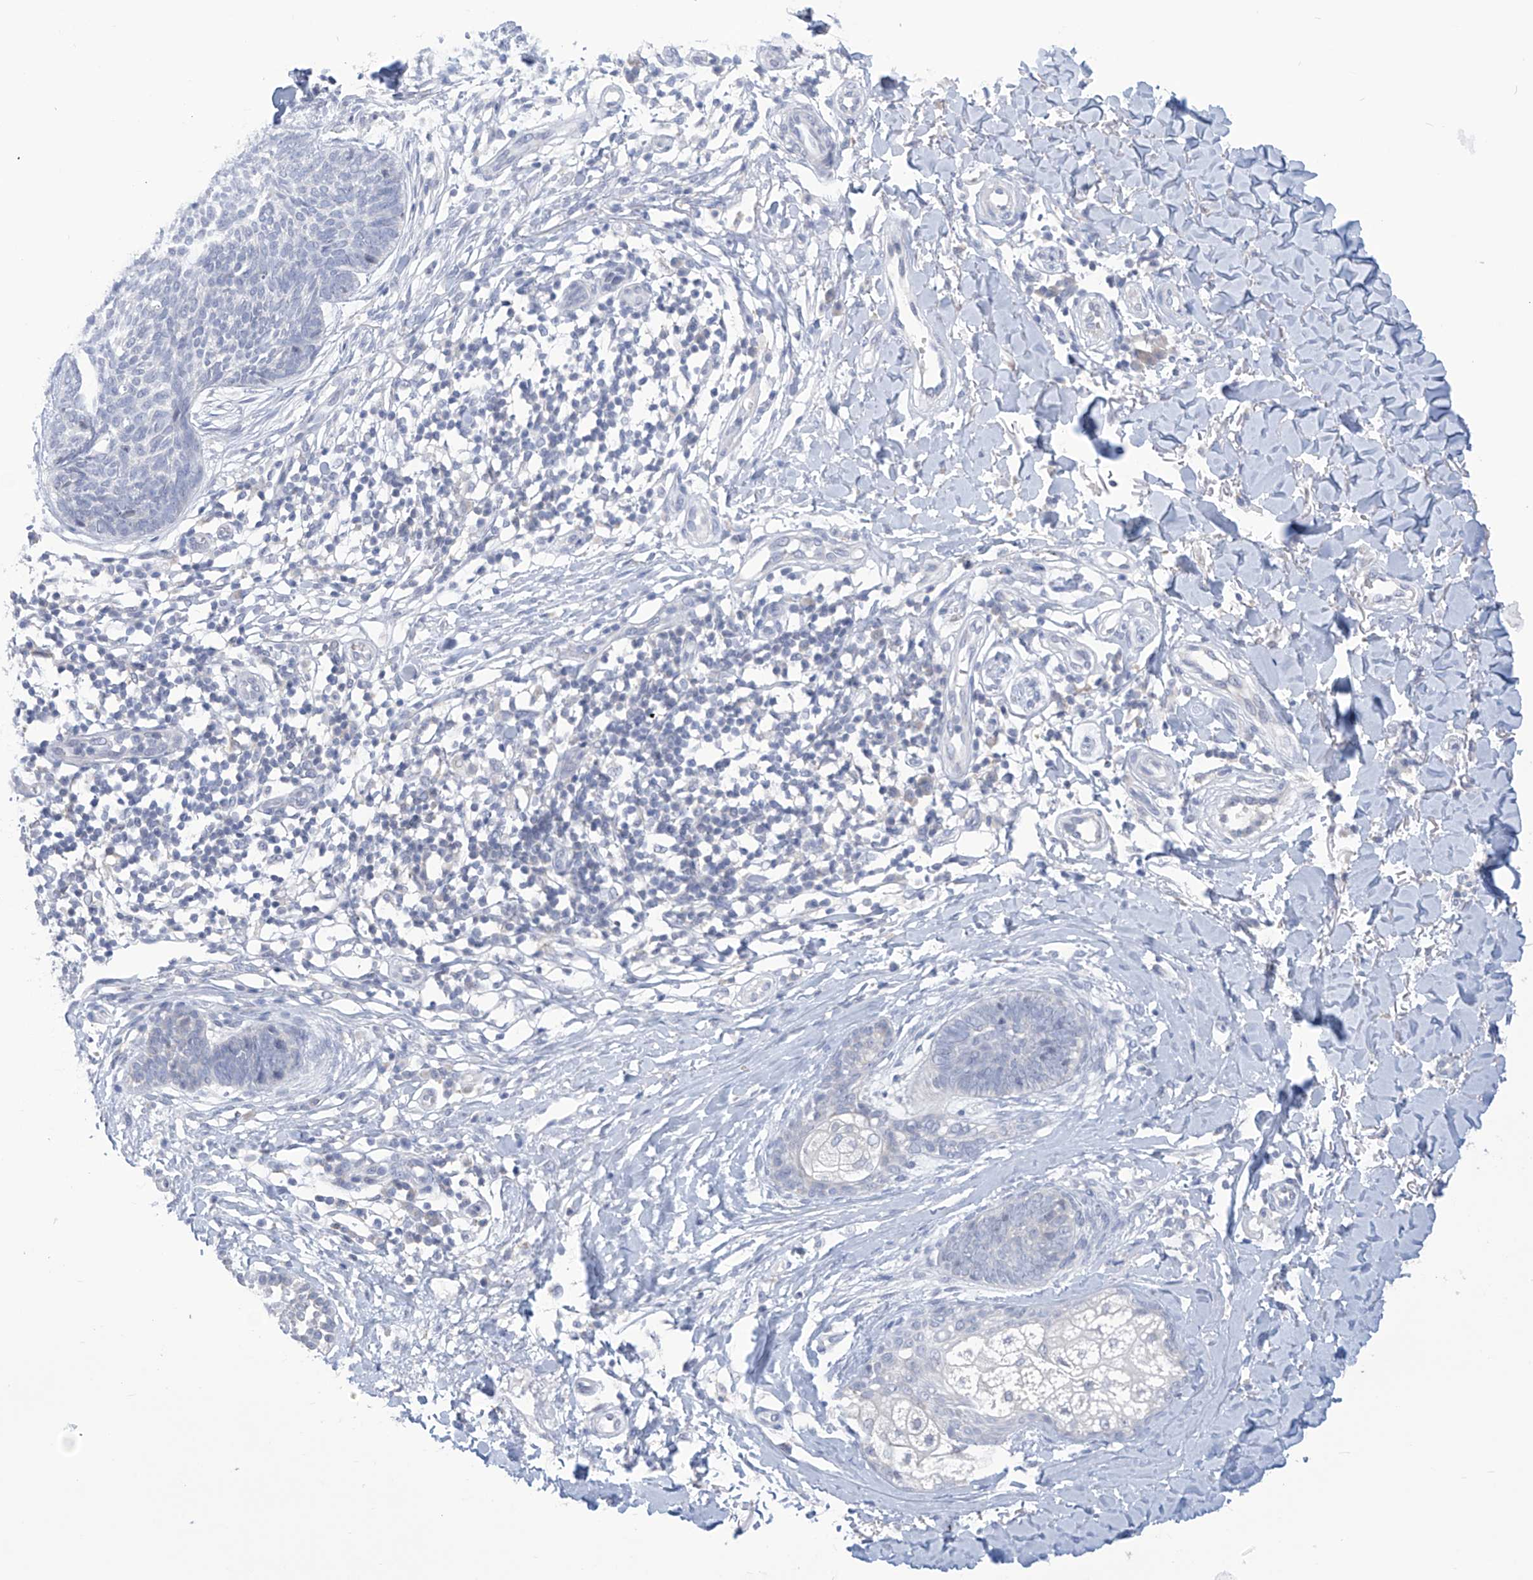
{"staining": {"intensity": "negative", "quantity": "none", "location": "none"}, "tissue": "skin cancer", "cell_type": "Tumor cells", "image_type": "cancer", "snomed": [{"axis": "morphology", "description": "Basal cell carcinoma"}, {"axis": "topography", "description": "Skin"}], "caption": "Skin basal cell carcinoma was stained to show a protein in brown. There is no significant positivity in tumor cells. Nuclei are stained in blue.", "gene": "IBA57", "patient": {"sex": "female", "age": 64}}